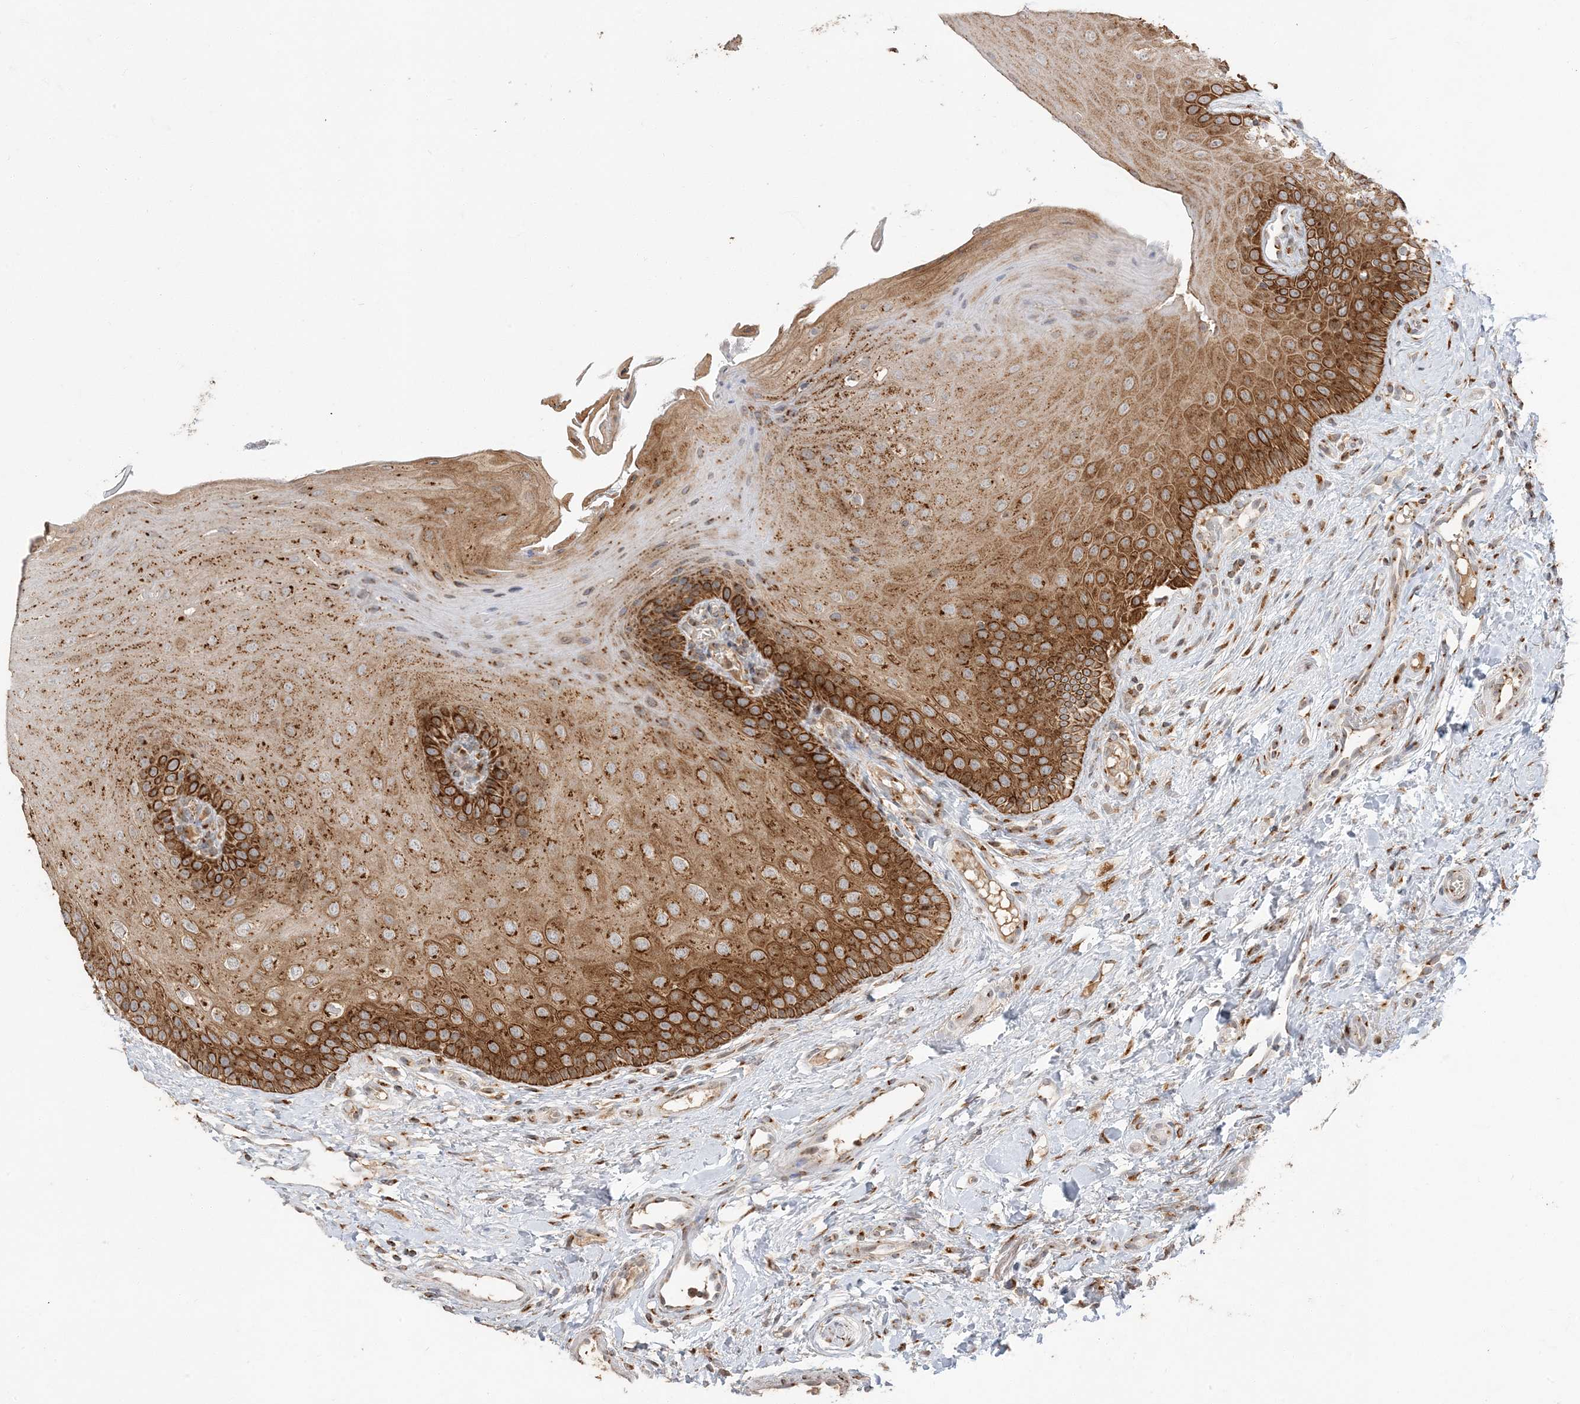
{"staining": {"intensity": "strong", "quantity": ">75%", "location": "cytoplasmic/membranous"}, "tissue": "oral mucosa", "cell_type": "Squamous epithelial cells", "image_type": "normal", "snomed": [{"axis": "morphology", "description": "Normal tissue, NOS"}, {"axis": "topography", "description": "Oral tissue"}], "caption": "Protein analysis of benign oral mucosa exhibits strong cytoplasmic/membranous positivity in about >75% of squamous epithelial cells.", "gene": "RER1", "patient": {"sex": "female", "age": 68}}